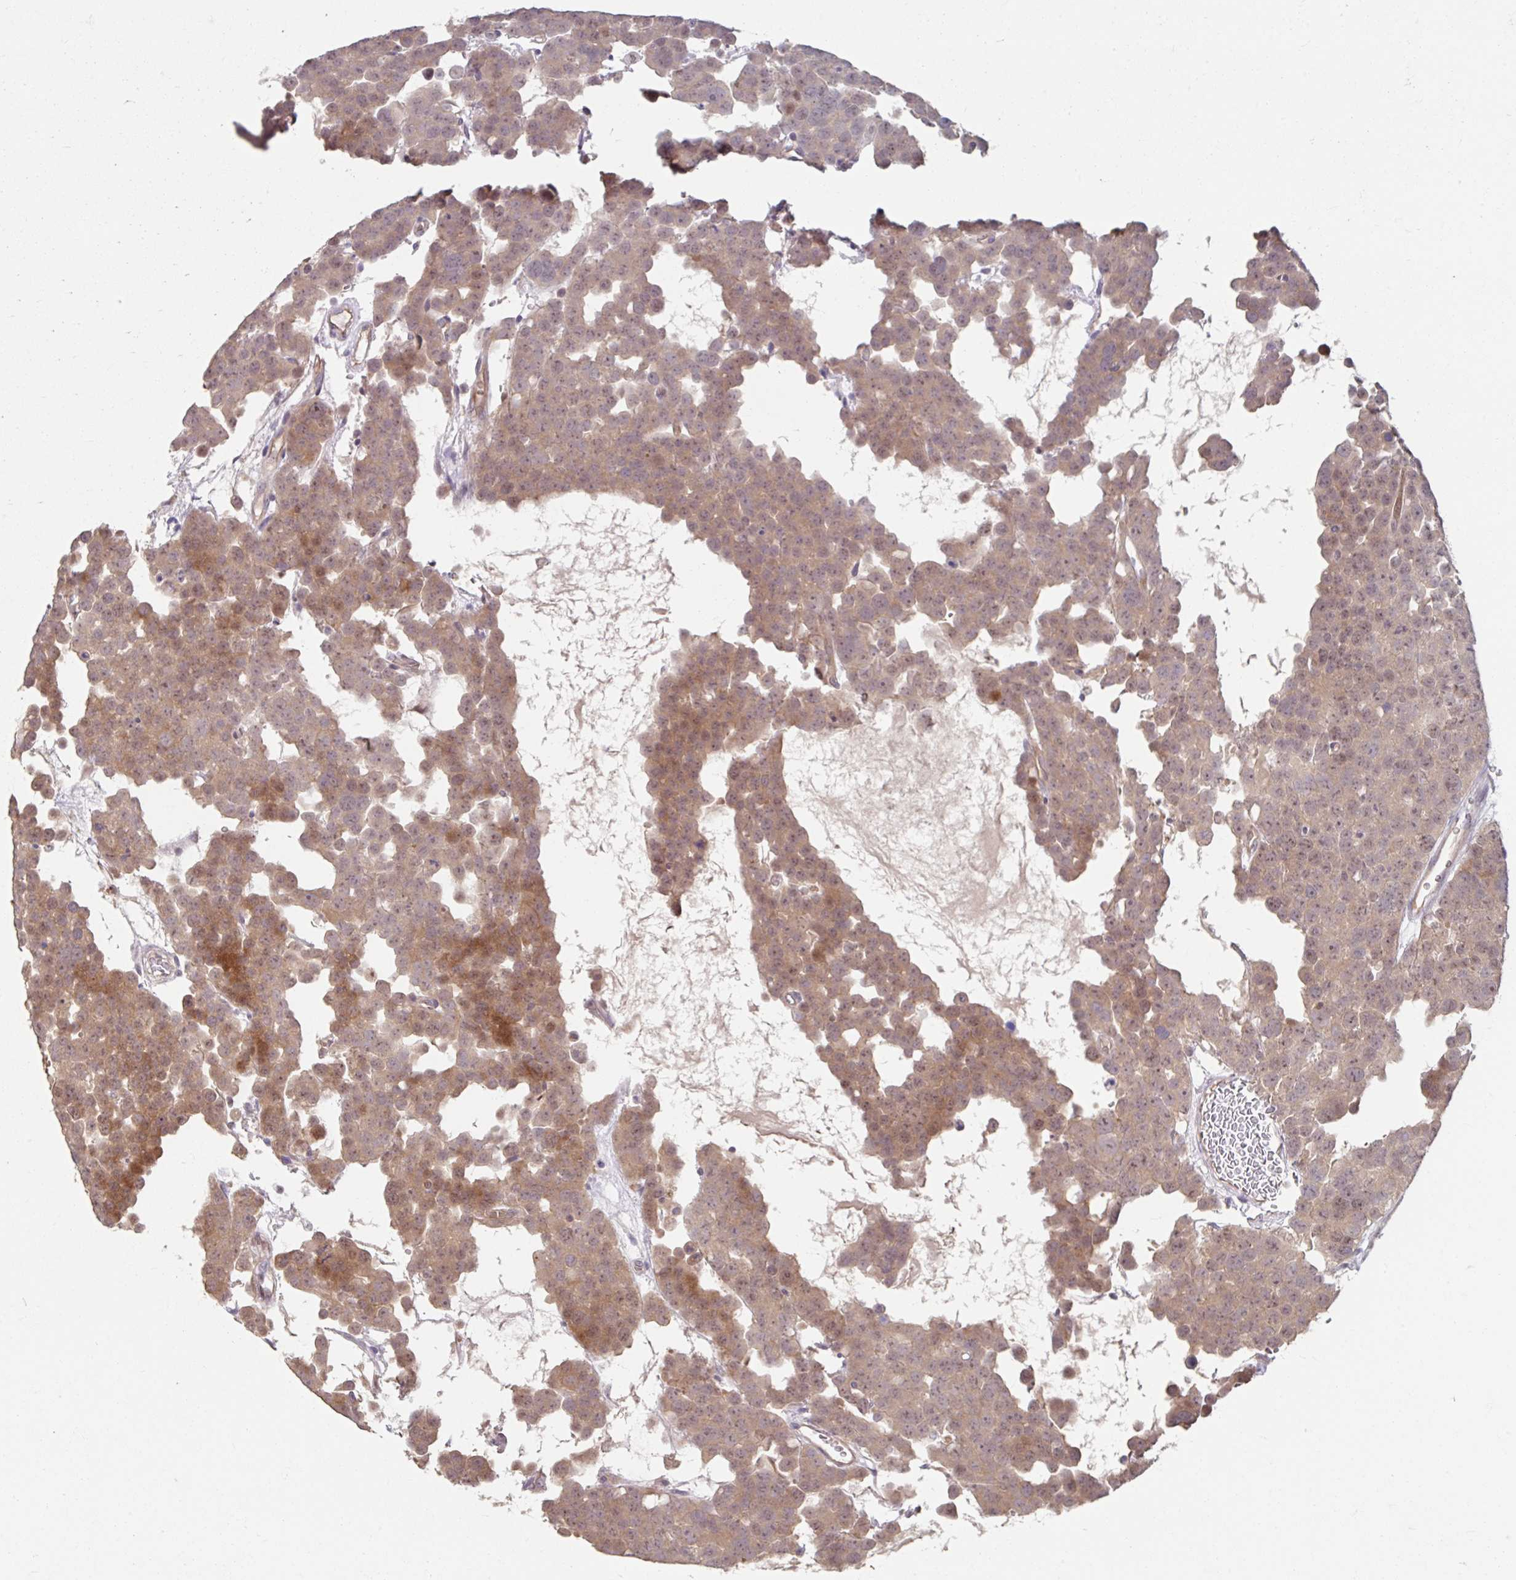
{"staining": {"intensity": "moderate", "quantity": ">75%", "location": "cytoplasmic/membranous,nuclear"}, "tissue": "testis cancer", "cell_type": "Tumor cells", "image_type": "cancer", "snomed": [{"axis": "morphology", "description": "Seminoma, NOS"}, {"axis": "topography", "description": "Testis"}], "caption": "This micrograph shows IHC staining of testis cancer (seminoma), with medium moderate cytoplasmic/membranous and nuclear positivity in approximately >75% of tumor cells.", "gene": "STYXL1", "patient": {"sex": "male", "age": 71}}